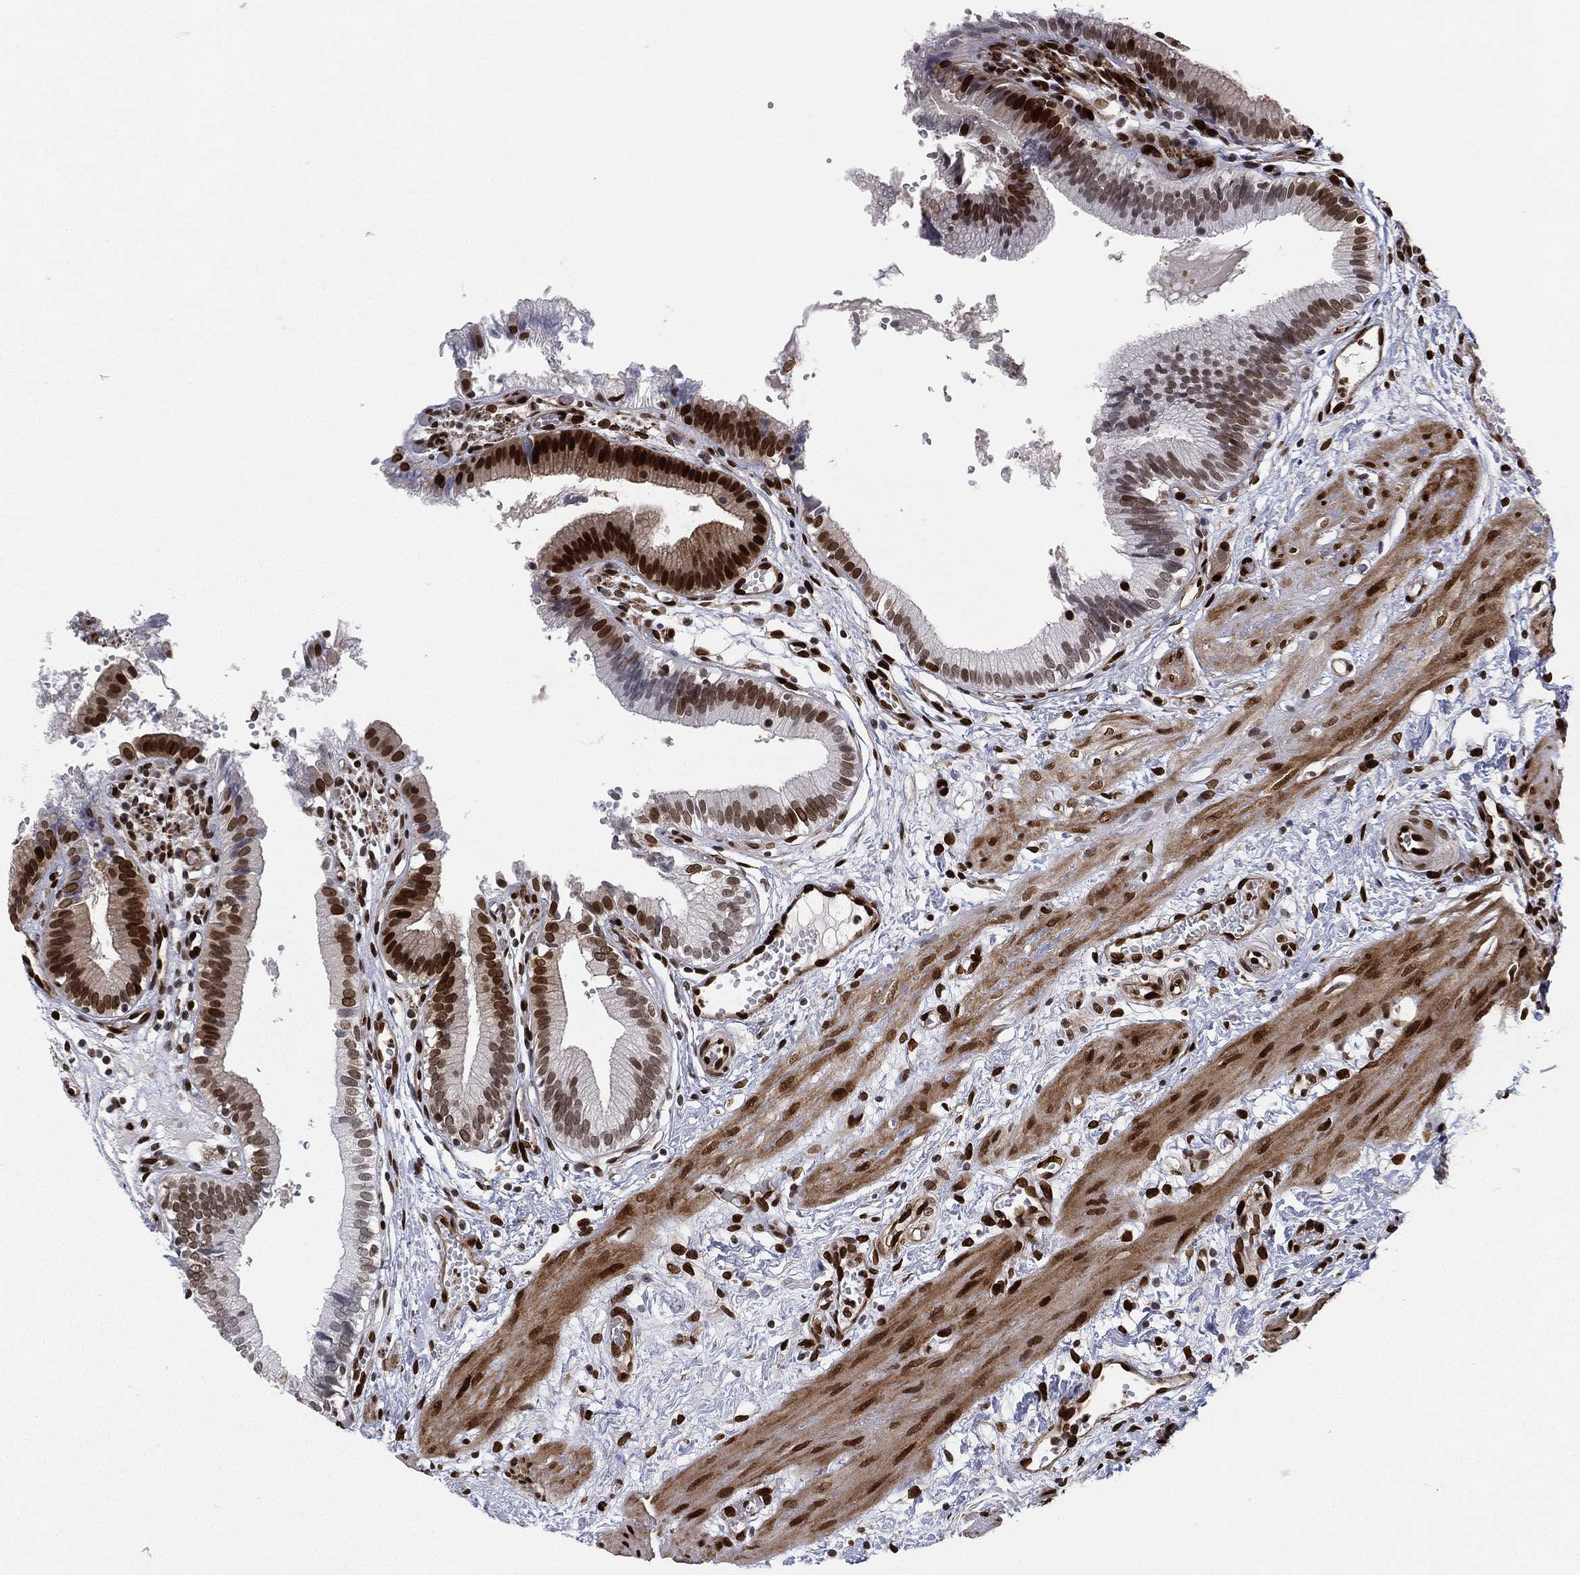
{"staining": {"intensity": "strong", "quantity": ">75%", "location": "nuclear"}, "tissue": "gallbladder", "cell_type": "Glandular cells", "image_type": "normal", "snomed": [{"axis": "morphology", "description": "Normal tissue, NOS"}, {"axis": "topography", "description": "Gallbladder"}], "caption": "Brown immunohistochemical staining in normal gallbladder exhibits strong nuclear expression in approximately >75% of glandular cells. (Brightfield microscopy of DAB IHC at high magnification).", "gene": "LMNB1", "patient": {"sex": "female", "age": 24}}